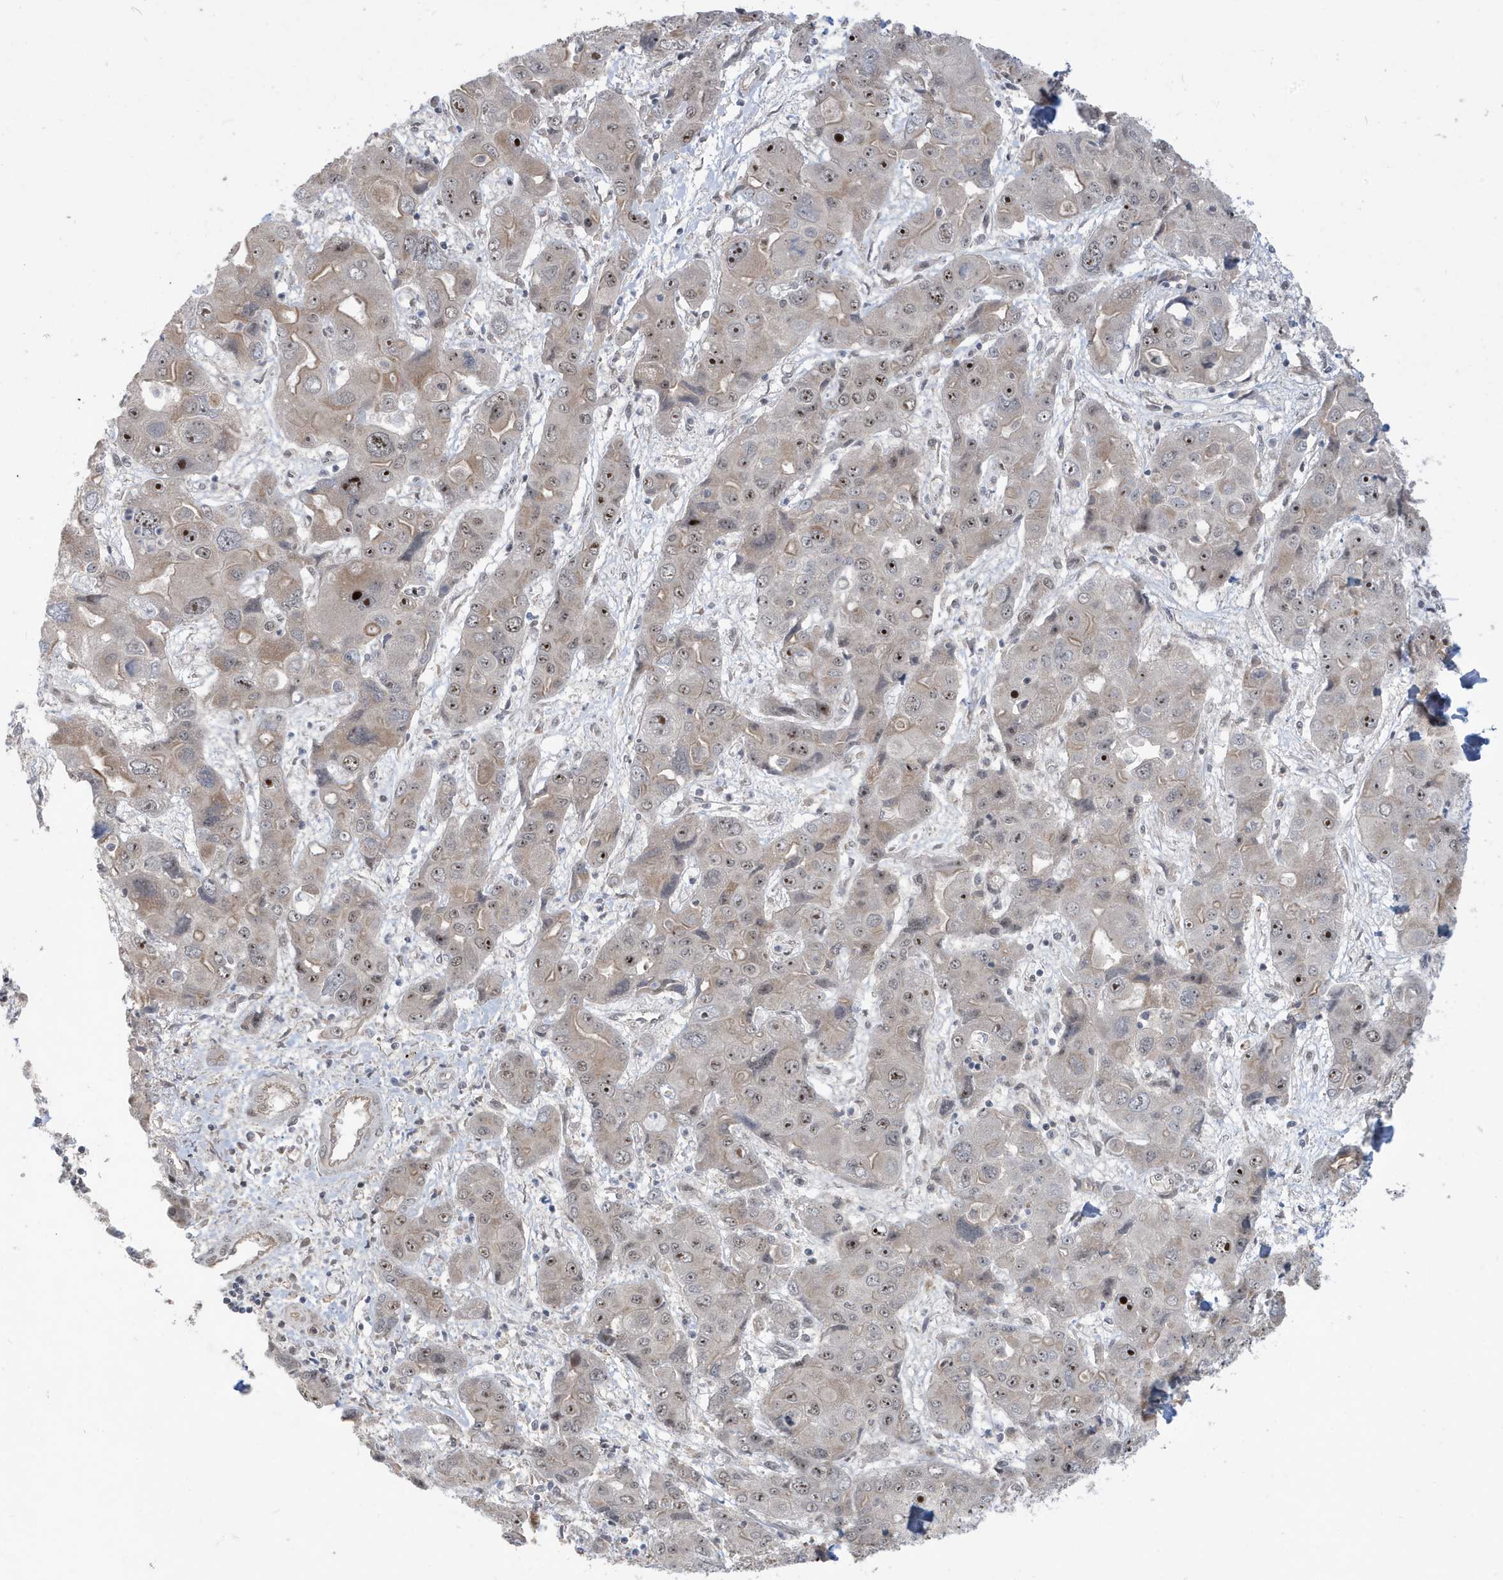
{"staining": {"intensity": "strong", "quantity": "<25%", "location": "nuclear"}, "tissue": "liver cancer", "cell_type": "Tumor cells", "image_type": "cancer", "snomed": [{"axis": "morphology", "description": "Cholangiocarcinoma"}, {"axis": "topography", "description": "Liver"}], "caption": "A medium amount of strong nuclear positivity is seen in approximately <25% of tumor cells in liver cholangiocarcinoma tissue. (Brightfield microscopy of DAB IHC at high magnification).", "gene": "FAM9B", "patient": {"sex": "male", "age": 67}}